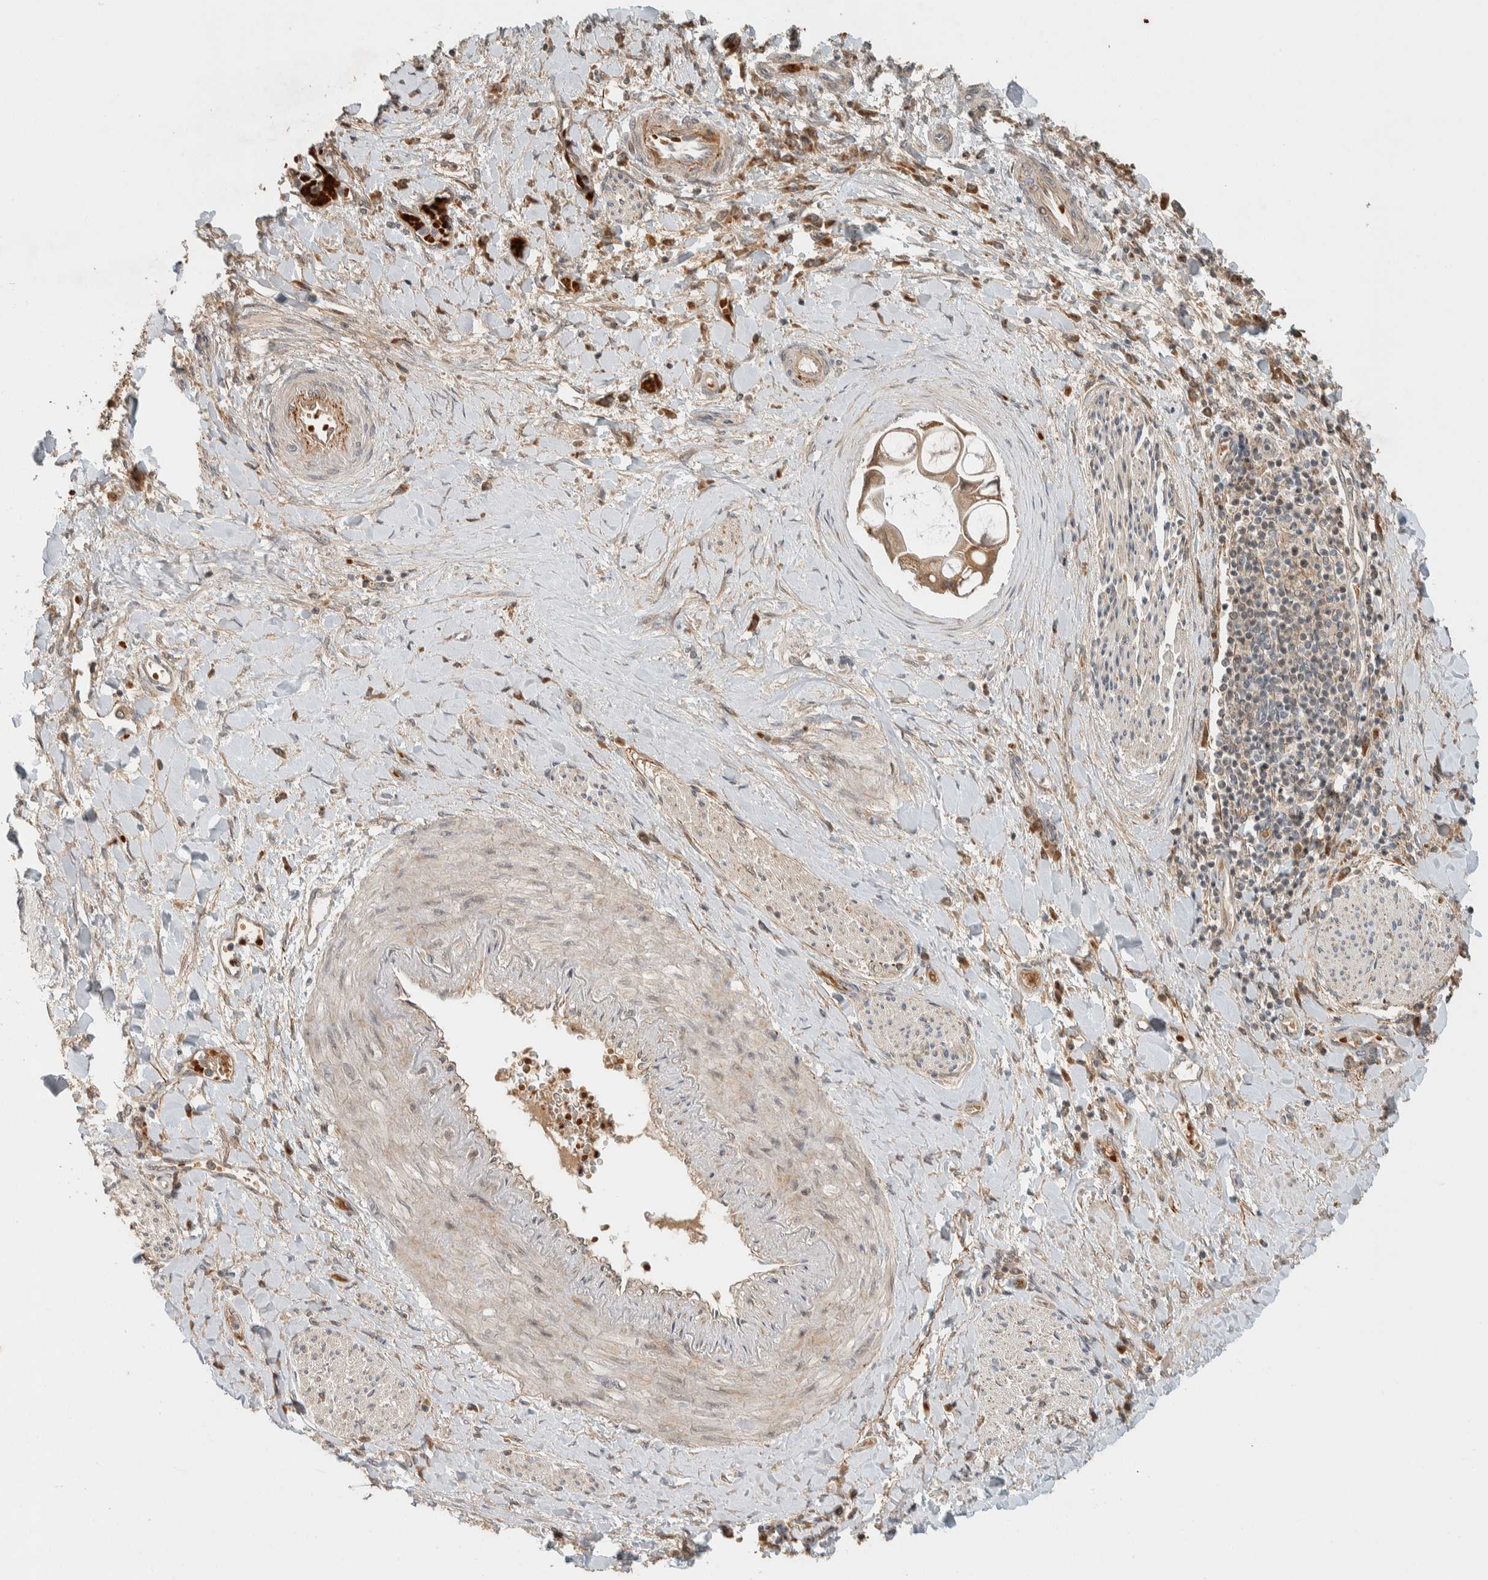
{"staining": {"intensity": "moderate", "quantity": ">75%", "location": "cytoplasmic/membranous"}, "tissue": "liver cancer", "cell_type": "Tumor cells", "image_type": "cancer", "snomed": [{"axis": "morphology", "description": "Cholangiocarcinoma"}, {"axis": "topography", "description": "Liver"}], "caption": "A brown stain highlights moderate cytoplasmic/membranous staining of a protein in liver cancer (cholangiocarcinoma) tumor cells. (DAB IHC, brown staining for protein, blue staining for nuclei).", "gene": "ZBTB2", "patient": {"sex": "male", "age": 50}}